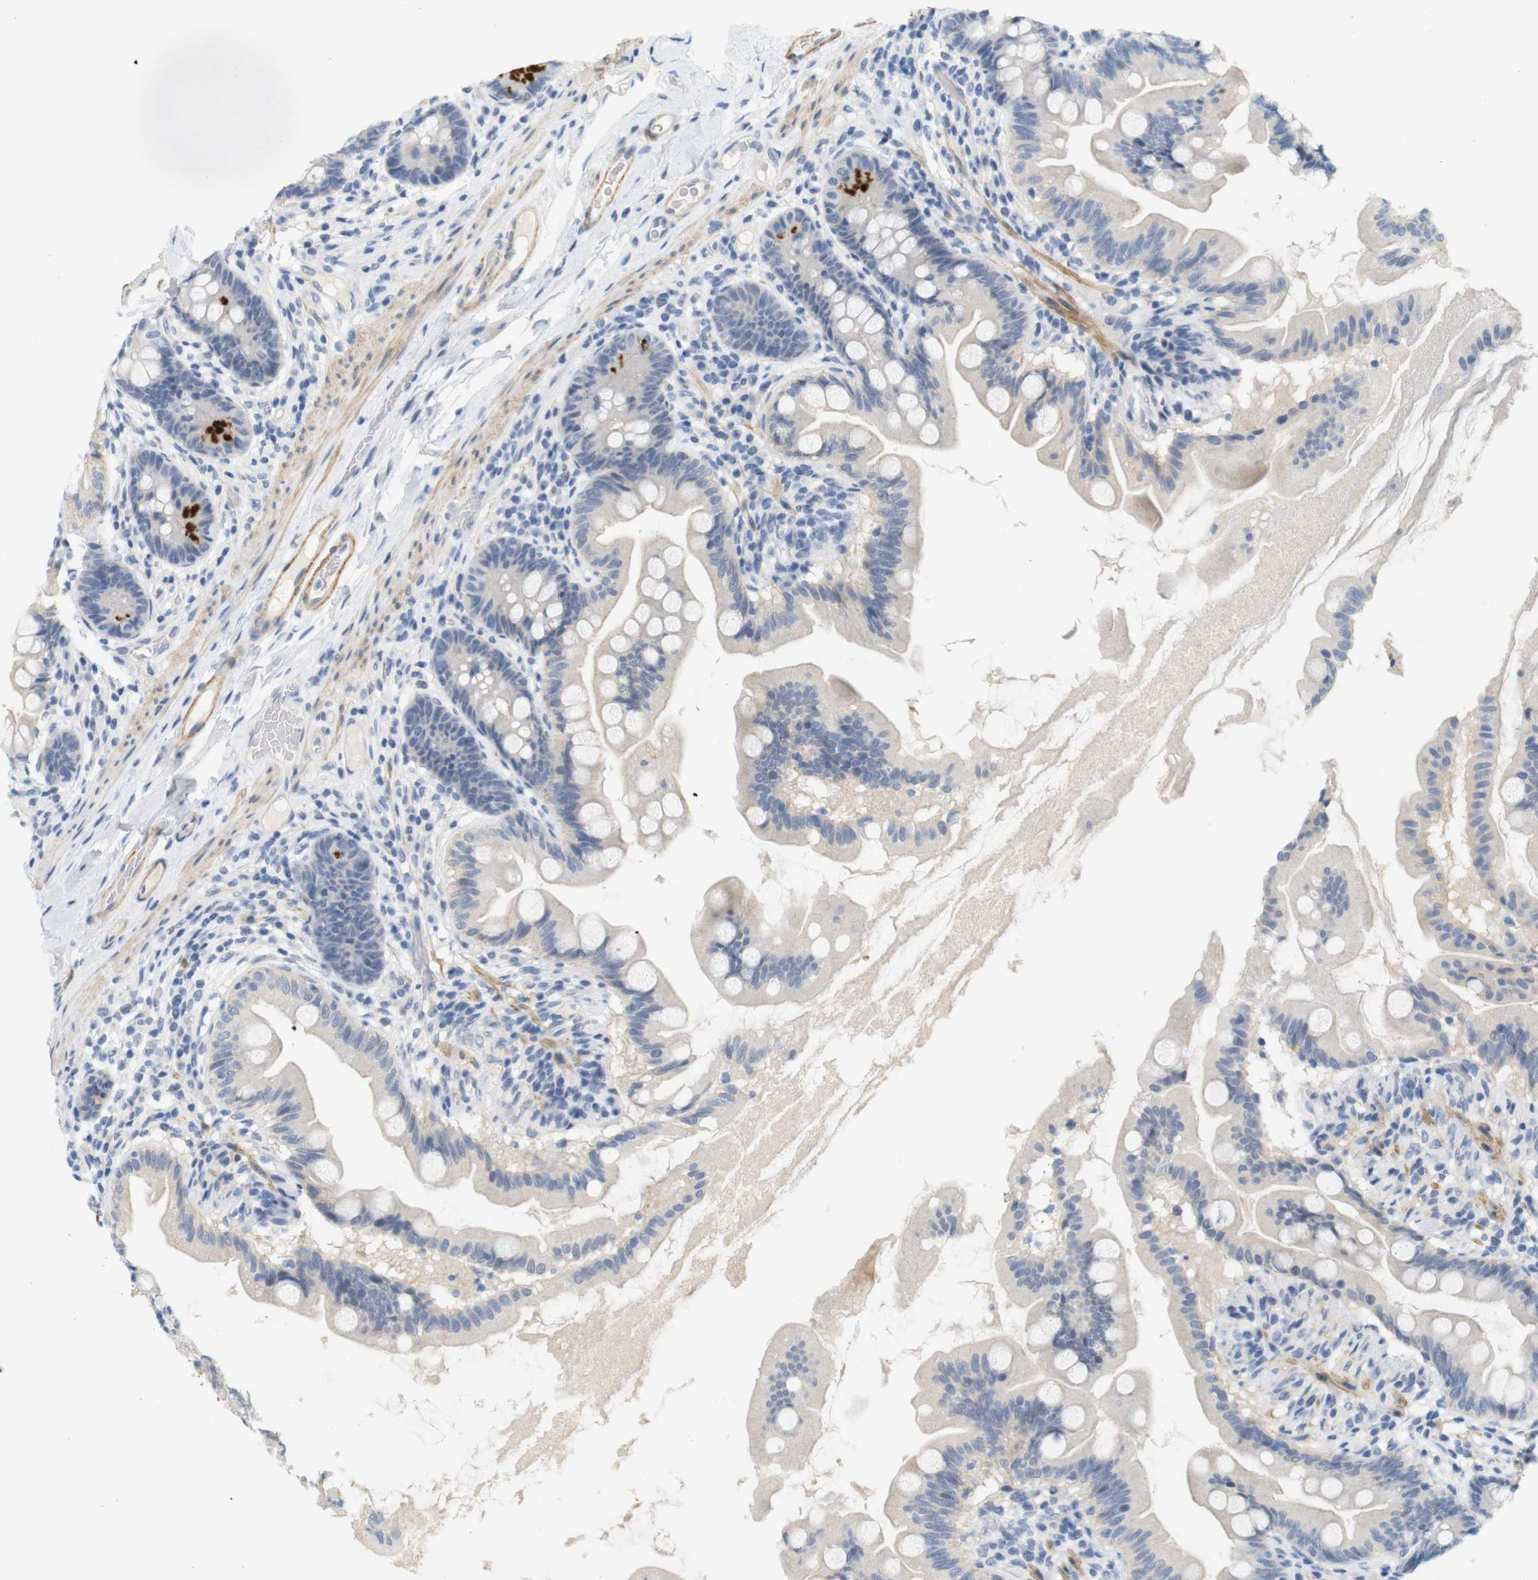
{"staining": {"intensity": "strong", "quantity": "<25%", "location": "cytoplasmic/membranous"}, "tissue": "small intestine", "cell_type": "Glandular cells", "image_type": "normal", "snomed": [{"axis": "morphology", "description": "Normal tissue, NOS"}, {"axis": "topography", "description": "Small intestine"}], "caption": "Brown immunohistochemical staining in unremarkable small intestine shows strong cytoplasmic/membranous expression in about <25% of glandular cells.", "gene": "HRH2", "patient": {"sex": "female", "age": 56}}